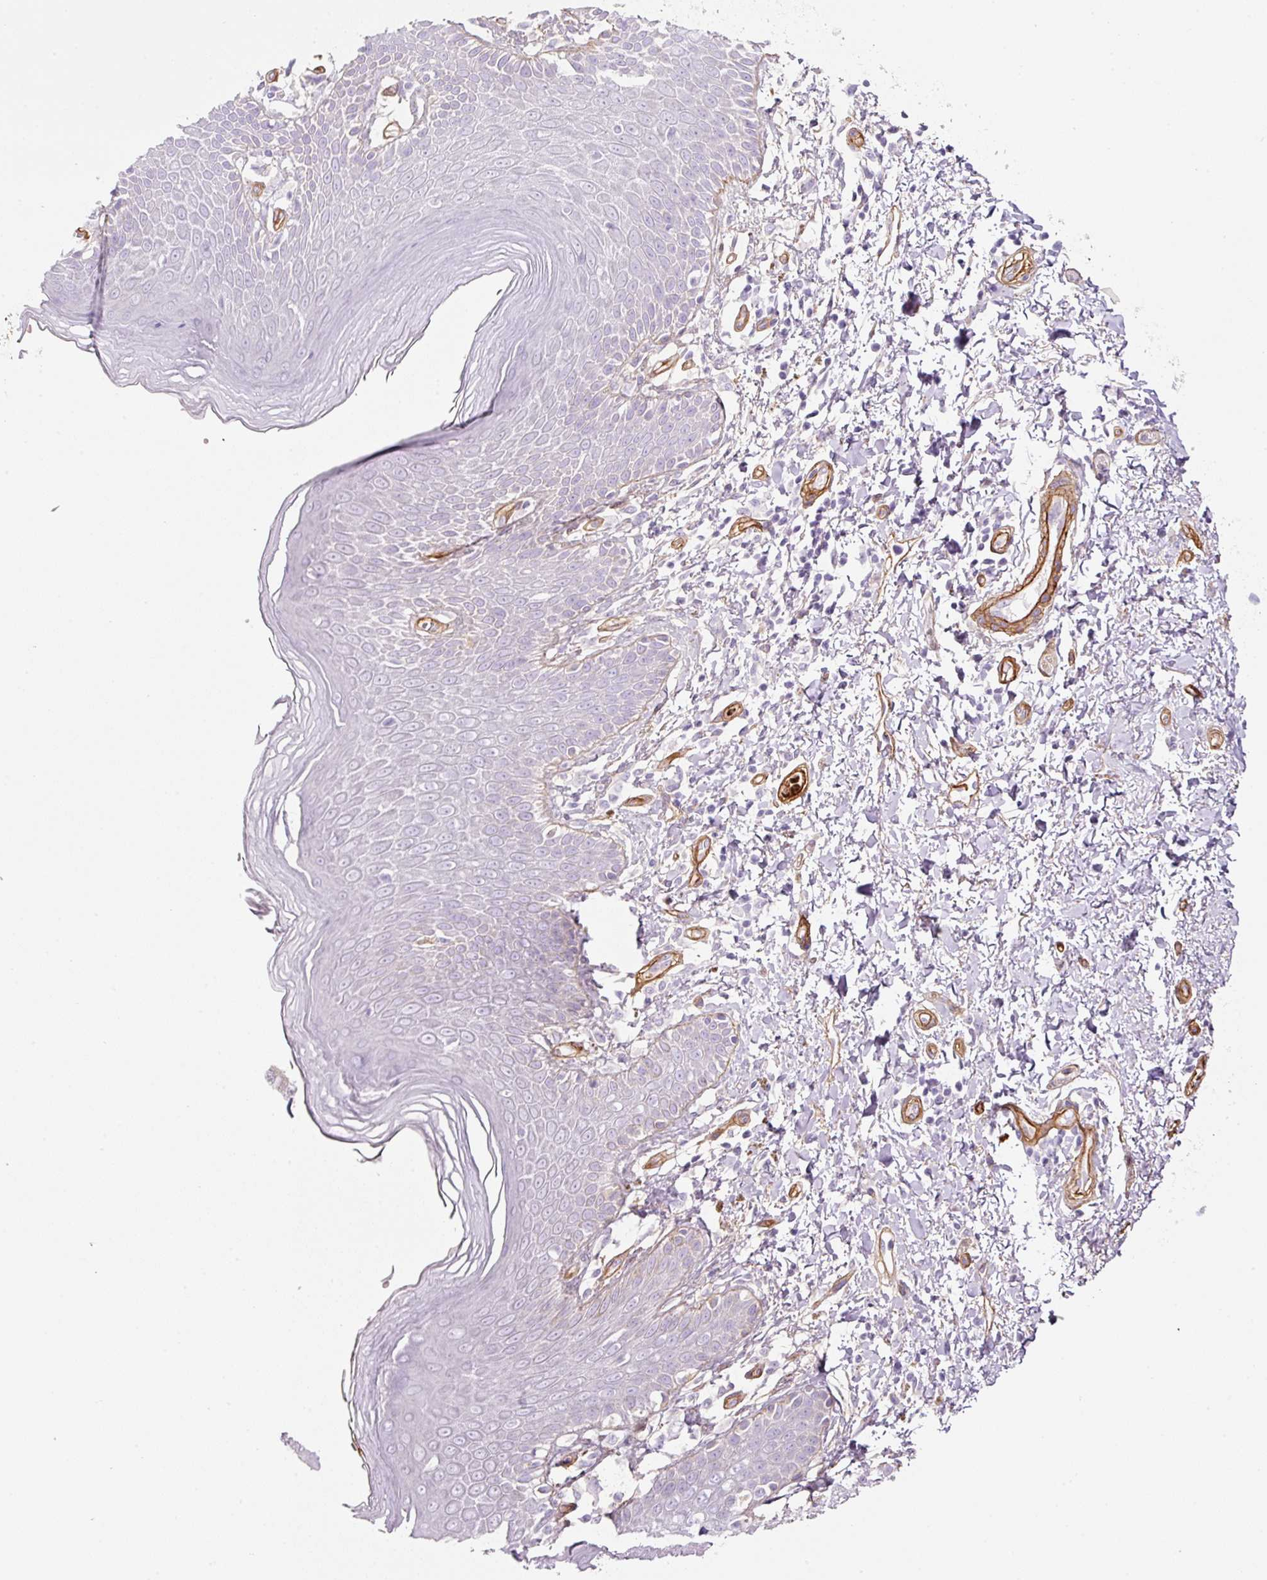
{"staining": {"intensity": "negative", "quantity": "none", "location": "none"}, "tissue": "skin", "cell_type": "Epidermal cells", "image_type": "normal", "snomed": [{"axis": "morphology", "description": "Normal tissue, NOS"}, {"axis": "topography", "description": "Peripheral nerve tissue"}], "caption": "Epidermal cells are negative for protein expression in normal human skin. (Immunohistochemistry (ihc), brightfield microscopy, high magnification).", "gene": "LOXL4", "patient": {"sex": "male", "age": 51}}